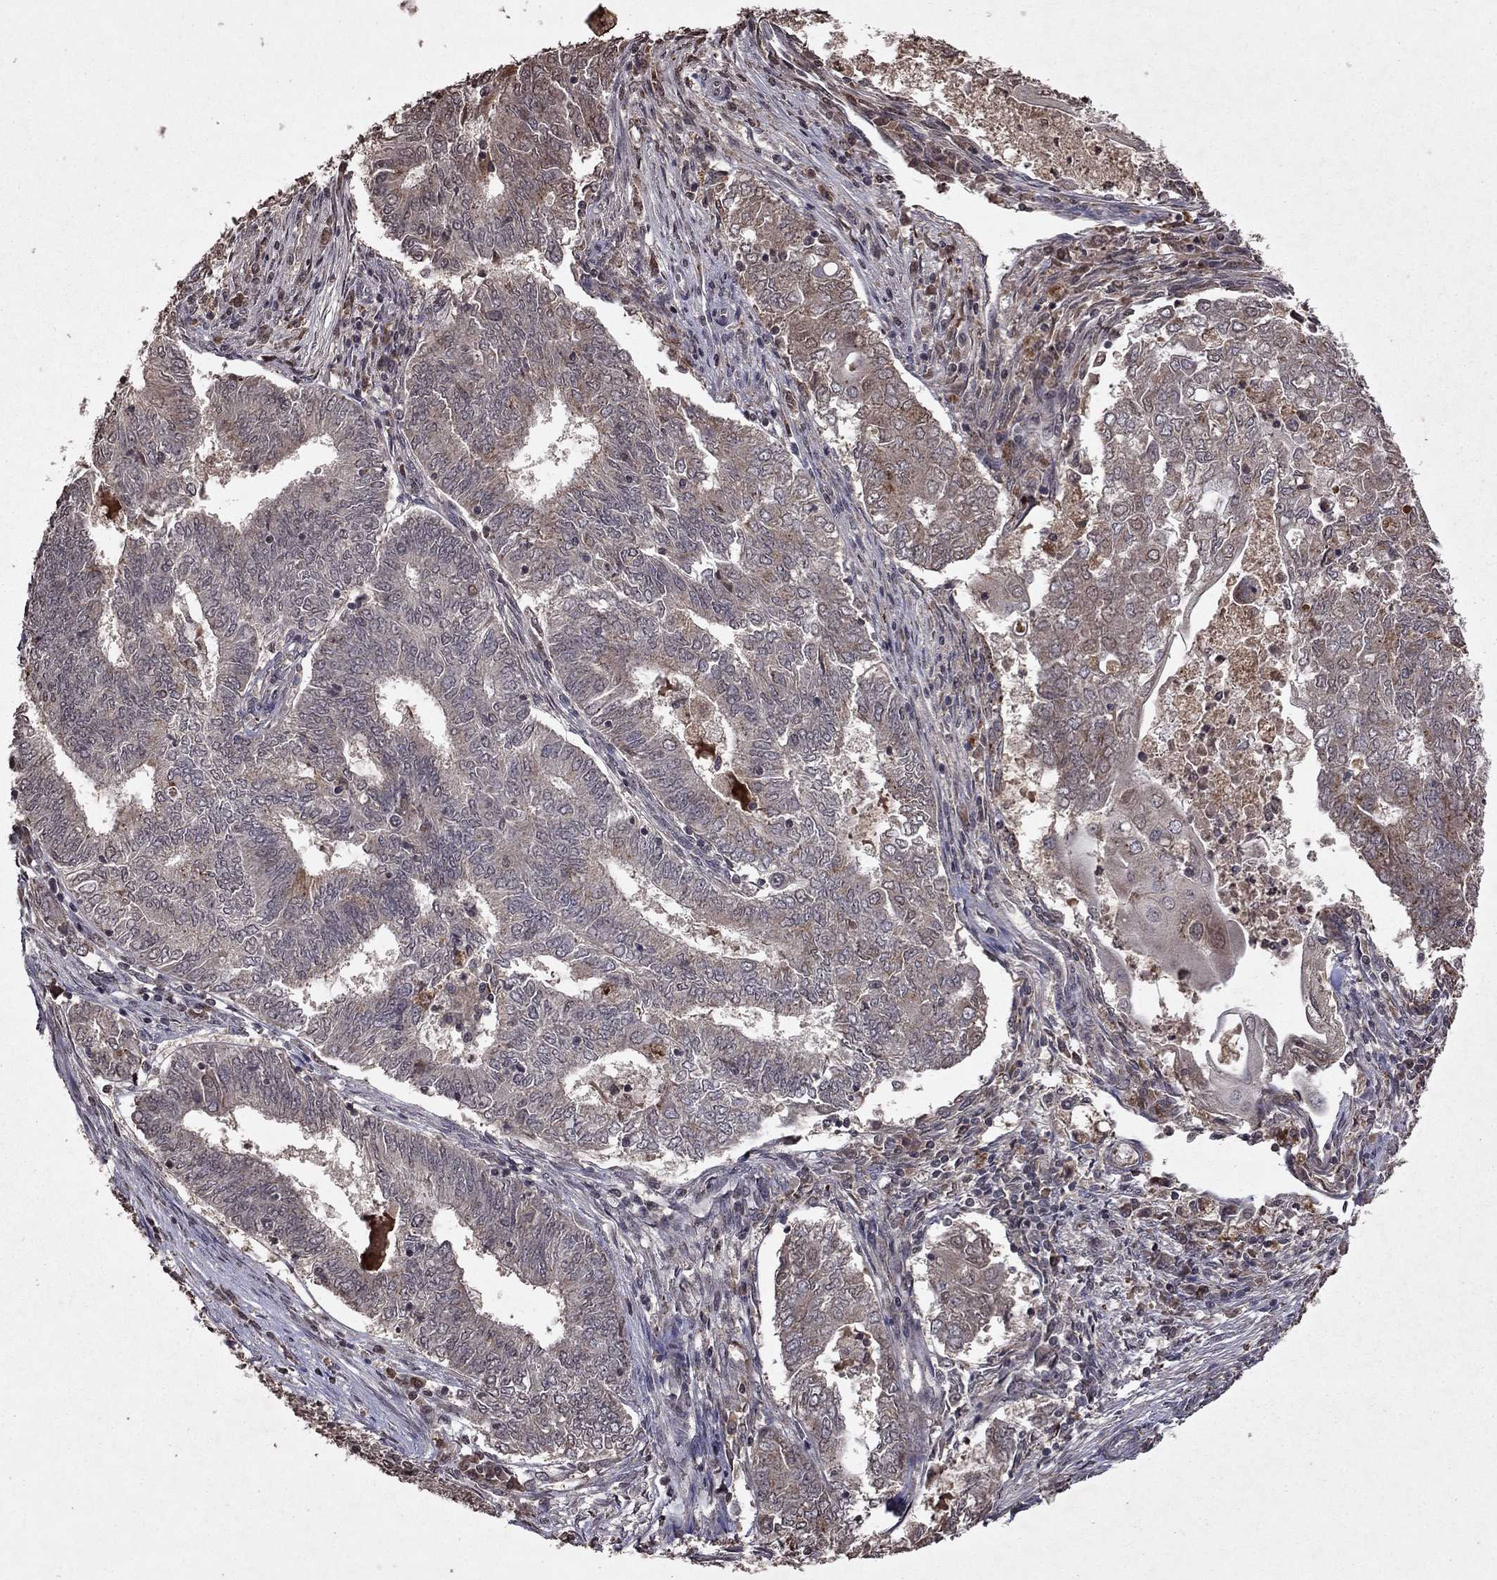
{"staining": {"intensity": "weak", "quantity": "<25%", "location": "cytoplasmic/membranous"}, "tissue": "endometrial cancer", "cell_type": "Tumor cells", "image_type": "cancer", "snomed": [{"axis": "morphology", "description": "Adenocarcinoma, NOS"}, {"axis": "topography", "description": "Endometrium"}], "caption": "The micrograph demonstrates no significant positivity in tumor cells of endometrial cancer (adenocarcinoma).", "gene": "NLGN1", "patient": {"sex": "female", "age": 62}}